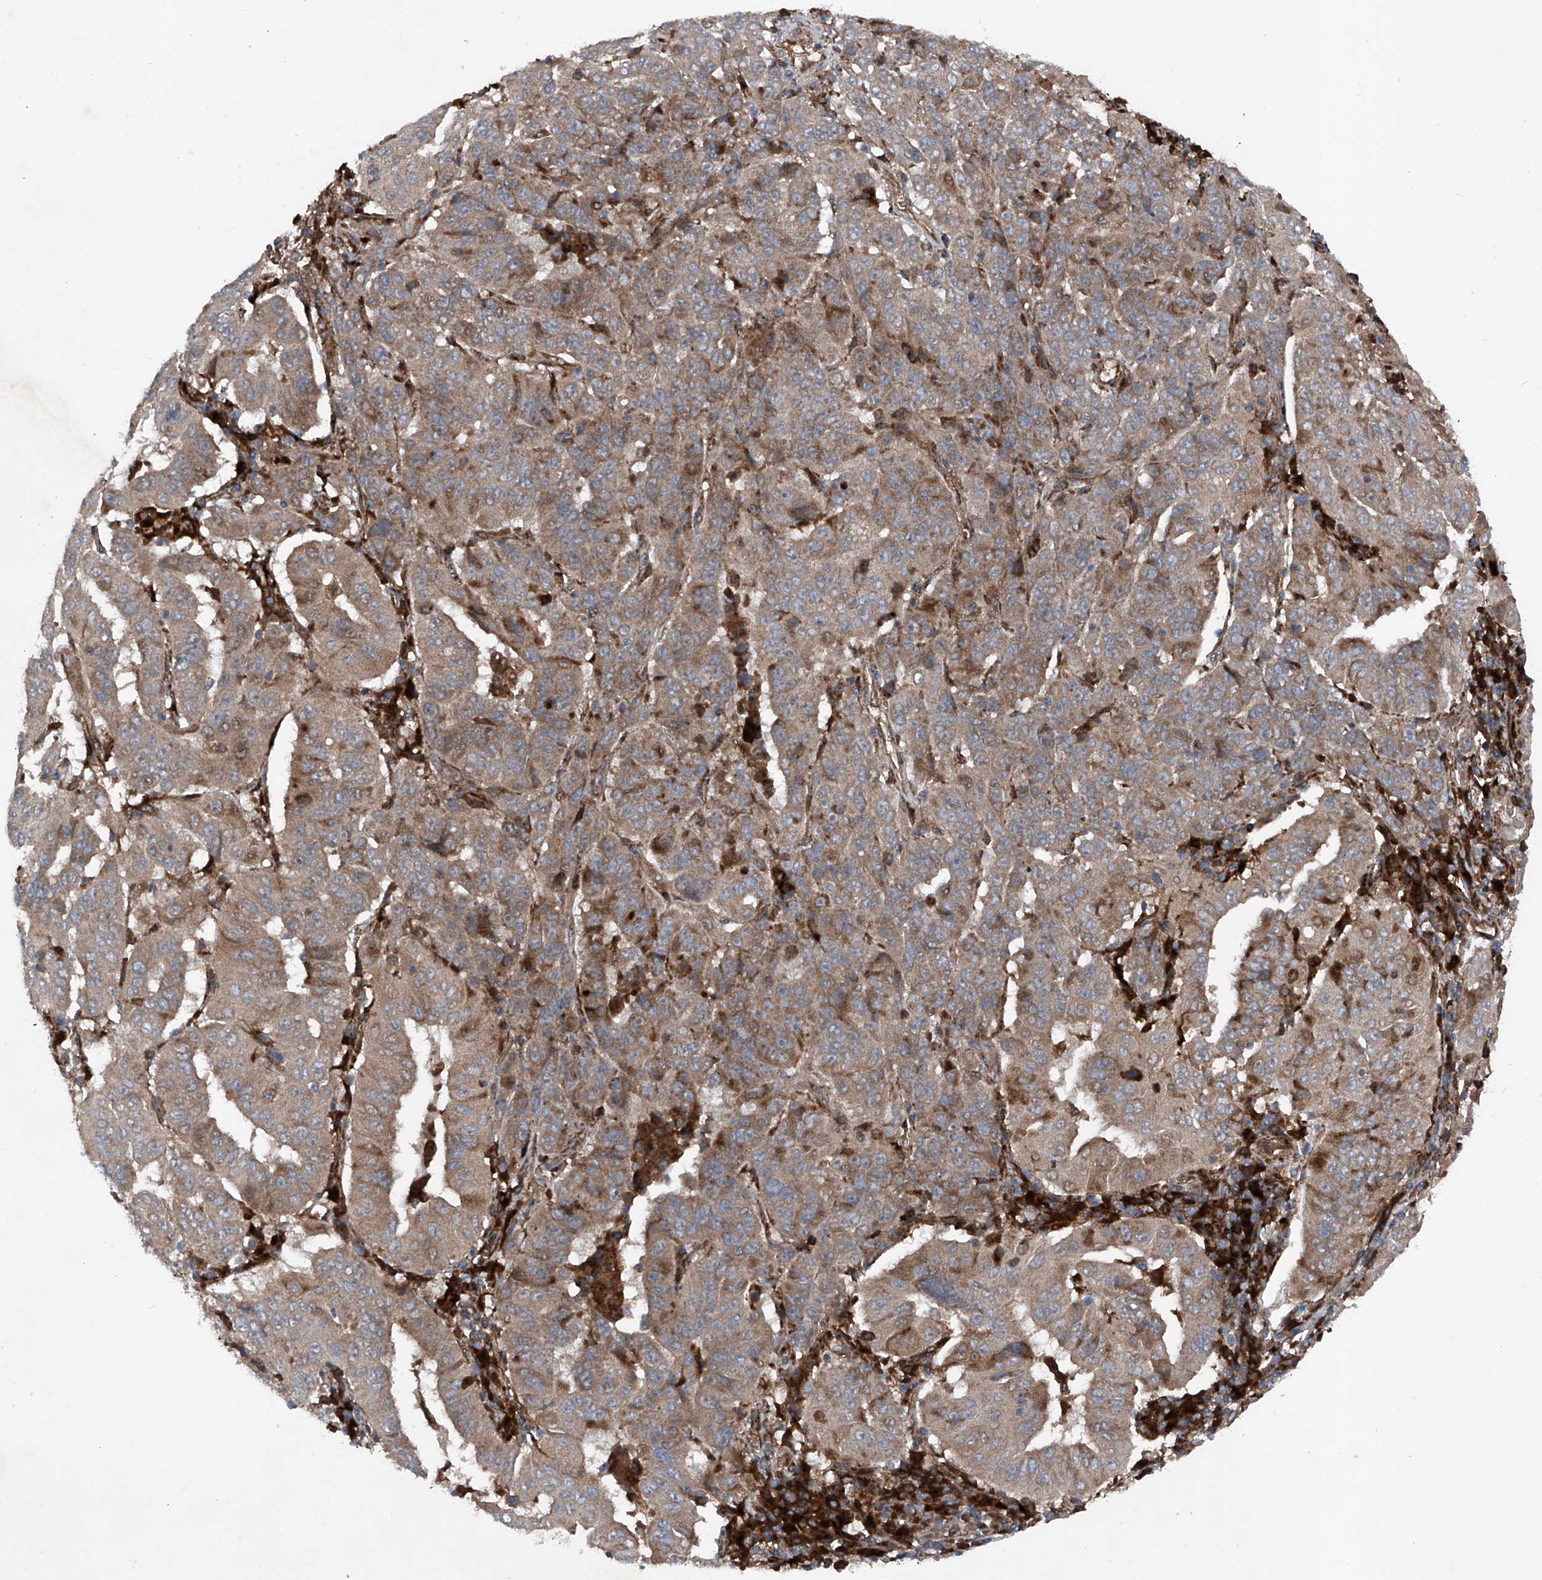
{"staining": {"intensity": "moderate", "quantity": ">75%", "location": "cytoplasmic/membranous"}, "tissue": "pancreatic cancer", "cell_type": "Tumor cells", "image_type": "cancer", "snomed": [{"axis": "morphology", "description": "Adenocarcinoma, NOS"}, {"axis": "topography", "description": "Pancreas"}], "caption": "Moderate cytoplasmic/membranous protein expression is appreciated in about >75% of tumor cells in pancreatic cancer (adenocarcinoma).", "gene": "DAD1", "patient": {"sex": "male", "age": 63}}